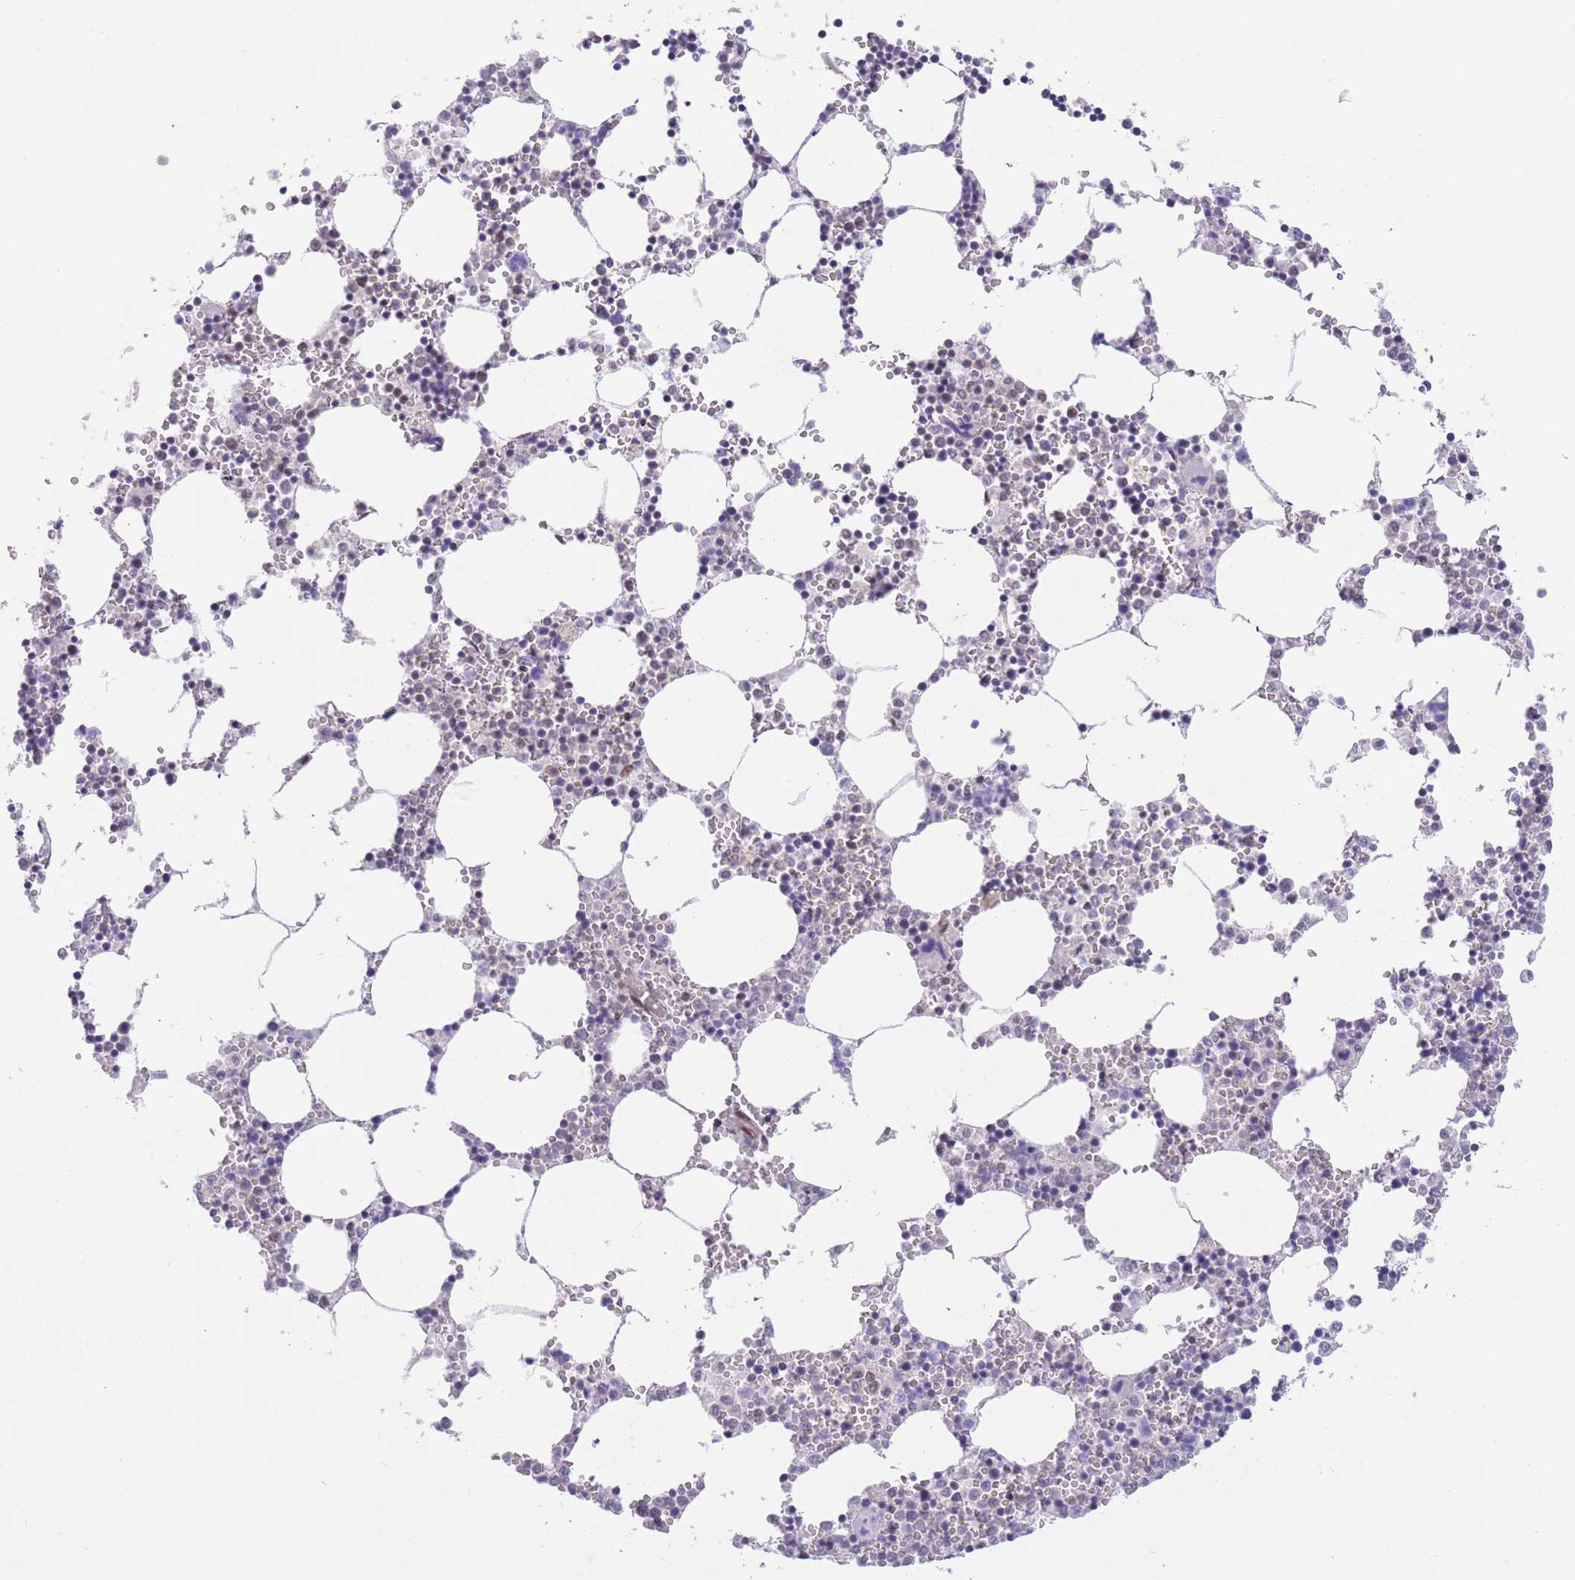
{"staining": {"intensity": "negative", "quantity": "none", "location": "none"}, "tissue": "bone marrow", "cell_type": "Hematopoietic cells", "image_type": "normal", "snomed": [{"axis": "morphology", "description": "Normal tissue, NOS"}, {"axis": "topography", "description": "Bone marrow"}], "caption": "A high-resolution micrograph shows immunohistochemistry (IHC) staining of unremarkable bone marrow, which exhibits no significant staining in hematopoietic cells.", "gene": "RFX1", "patient": {"sex": "female", "age": 64}}